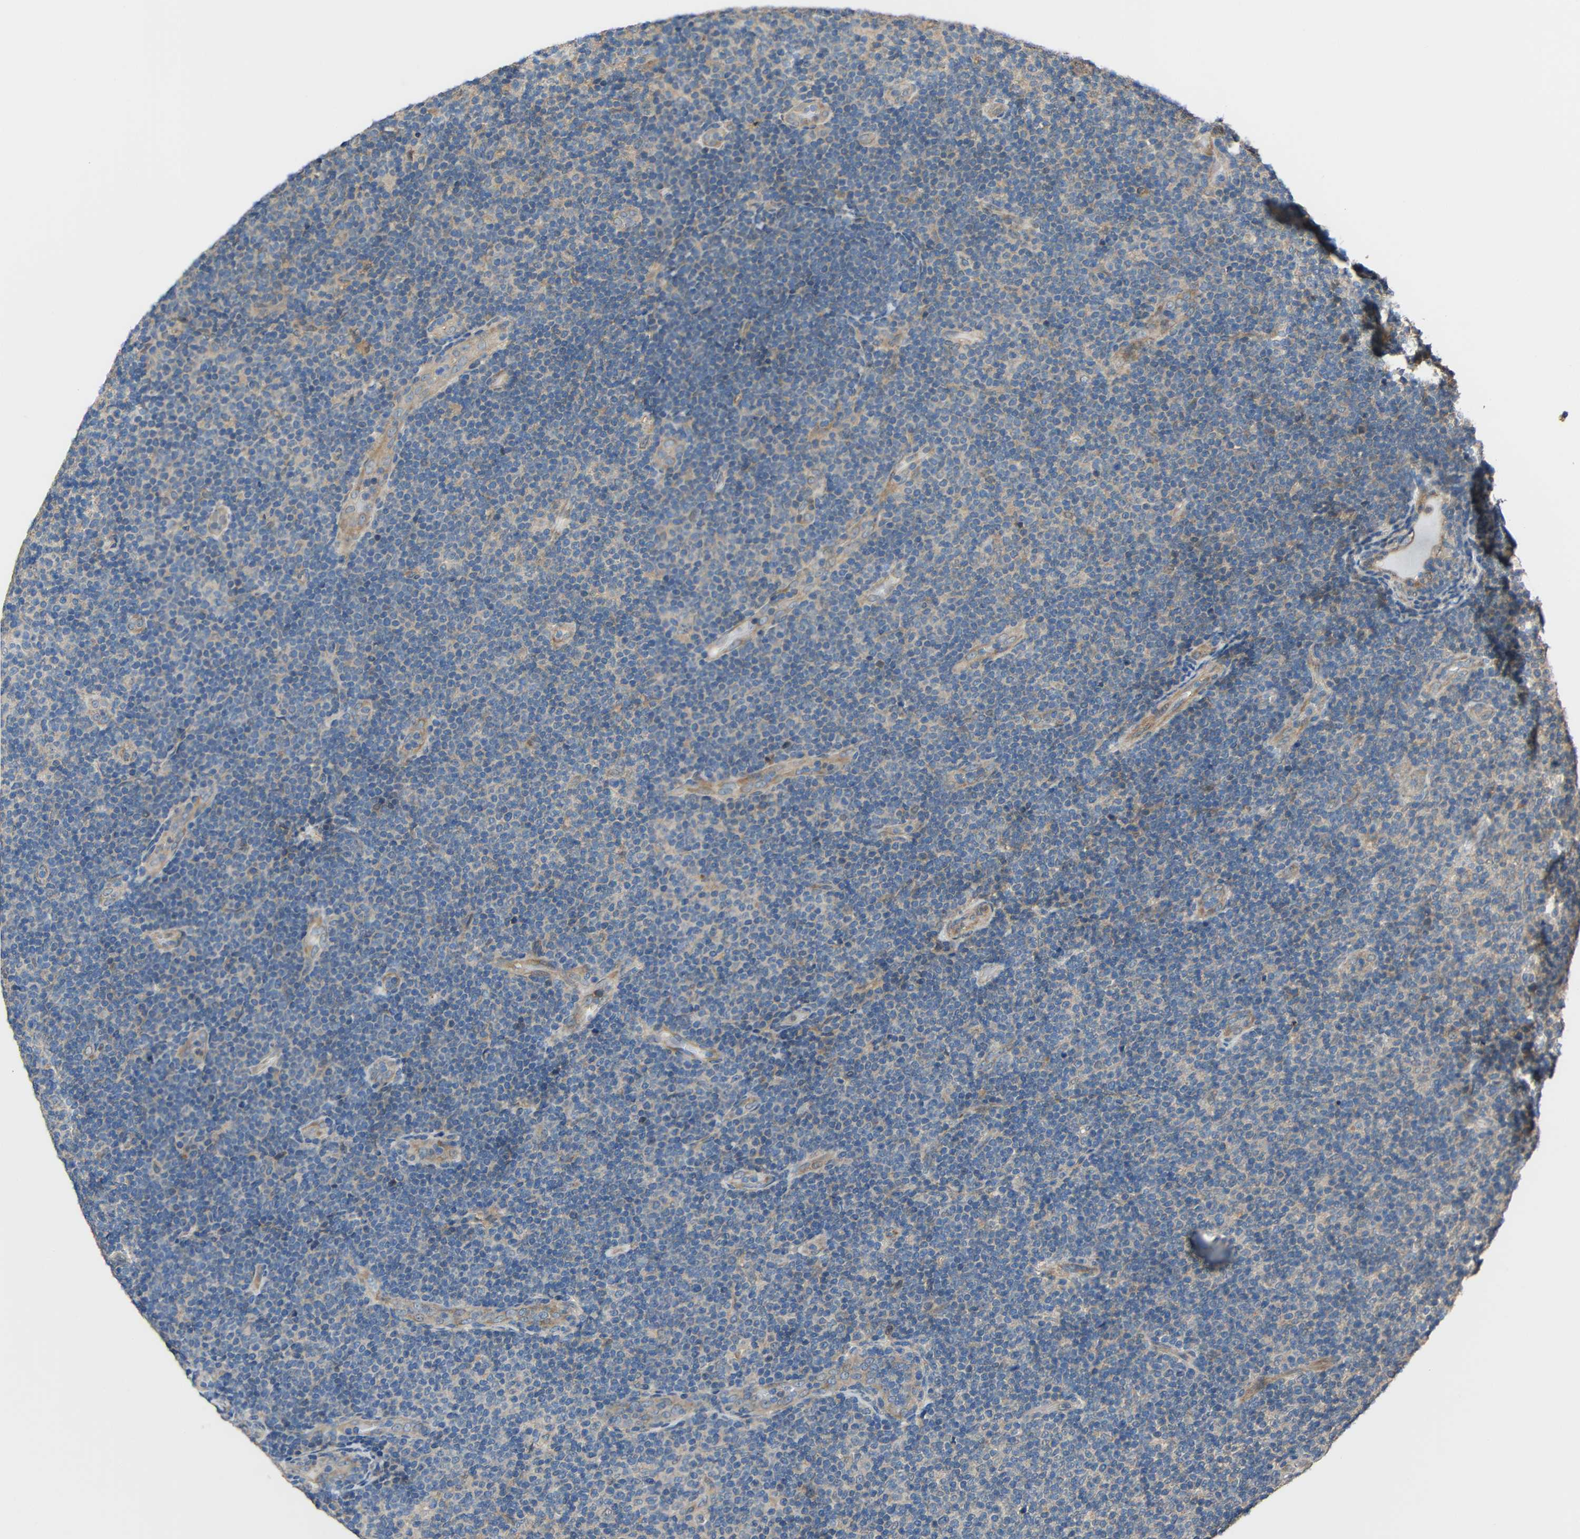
{"staining": {"intensity": "negative", "quantity": "none", "location": "none"}, "tissue": "lymphoma", "cell_type": "Tumor cells", "image_type": "cancer", "snomed": [{"axis": "morphology", "description": "Malignant lymphoma, non-Hodgkin's type, Low grade"}, {"axis": "topography", "description": "Lymph node"}], "caption": "Tumor cells show no significant protein positivity in malignant lymphoma, non-Hodgkin's type (low-grade).", "gene": "CHST9", "patient": {"sex": "male", "age": 83}}